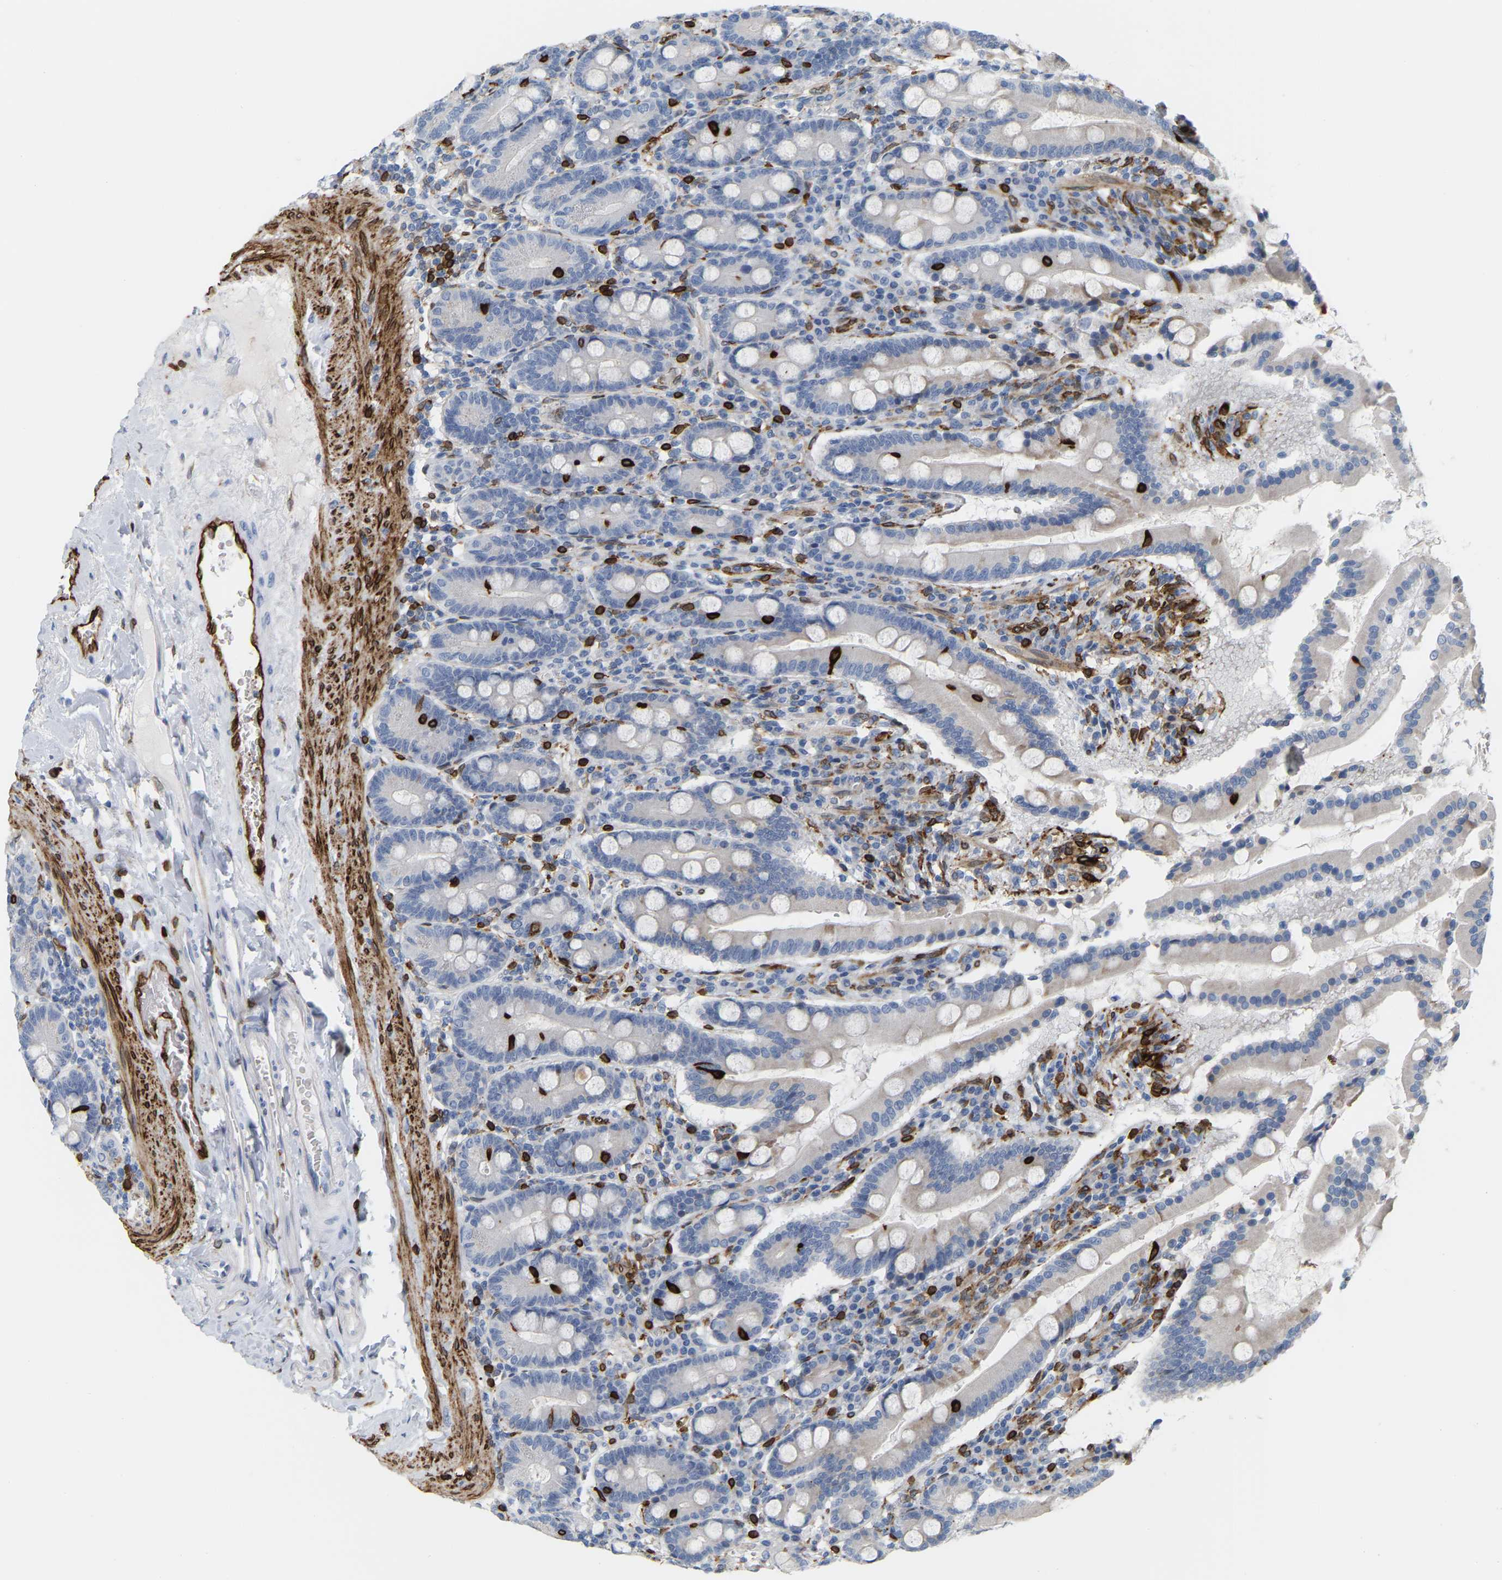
{"staining": {"intensity": "moderate", "quantity": "25%-75%", "location": "cytoplasmic/membranous"}, "tissue": "duodenum", "cell_type": "Glandular cells", "image_type": "normal", "snomed": [{"axis": "morphology", "description": "Normal tissue, NOS"}, {"axis": "topography", "description": "Duodenum"}], "caption": "High-power microscopy captured an immunohistochemistry micrograph of normal duodenum, revealing moderate cytoplasmic/membranous expression in approximately 25%-75% of glandular cells. The protein of interest is shown in brown color, while the nuclei are stained blue.", "gene": "PTGS1", "patient": {"sex": "male", "age": 50}}